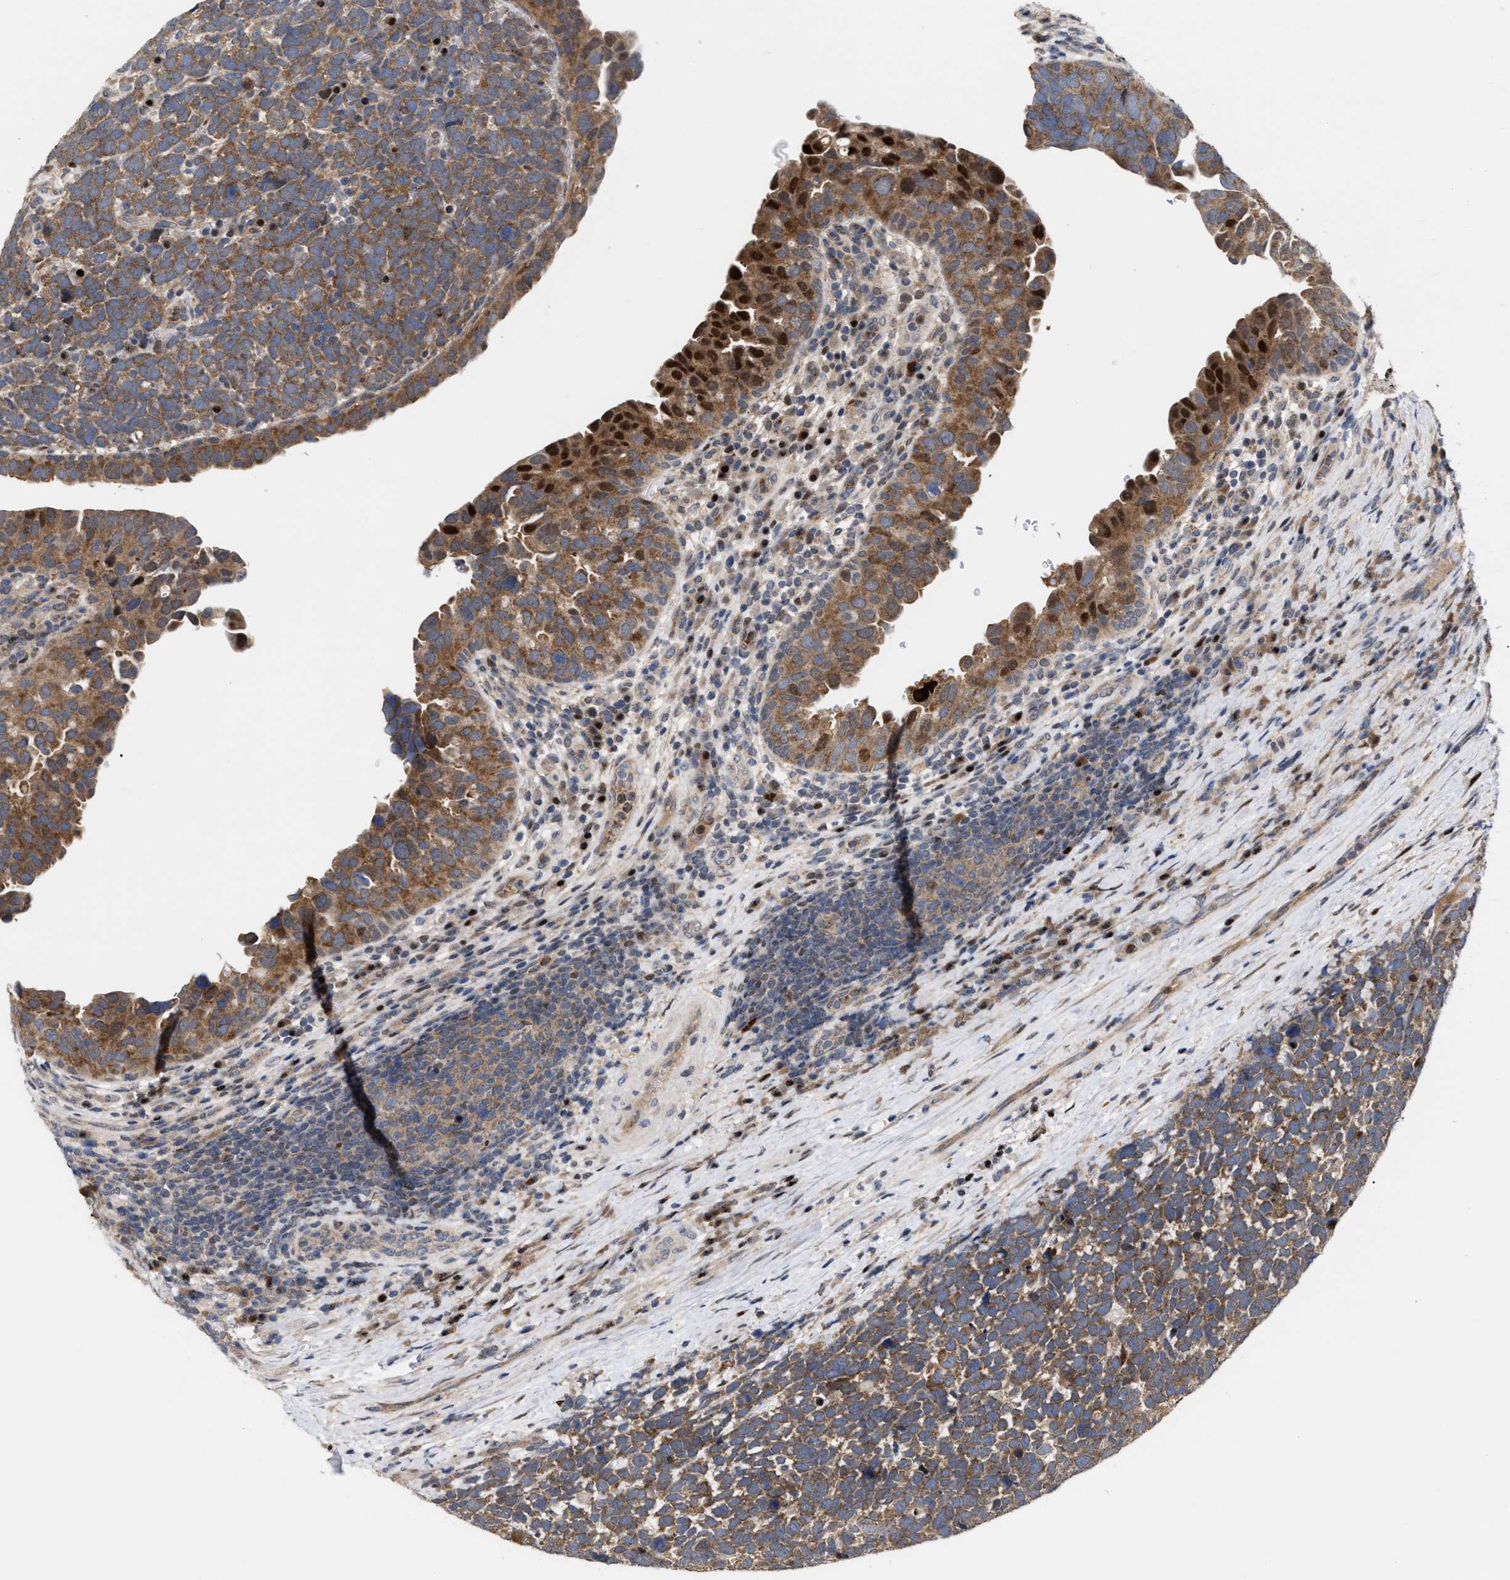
{"staining": {"intensity": "weak", "quantity": ">75%", "location": "cytoplasmic/membranous"}, "tissue": "urothelial cancer", "cell_type": "Tumor cells", "image_type": "cancer", "snomed": [{"axis": "morphology", "description": "Urothelial carcinoma, High grade"}, {"axis": "topography", "description": "Urinary bladder"}], "caption": "Immunohistochemistry (DAB) staining of urothelial cancer reveals weak cytoplasmic/membranous protein positivity in approximately >75% of tumor cells.", "gene": "MDM4", "patient": {"sex": "female", "age": 82}}